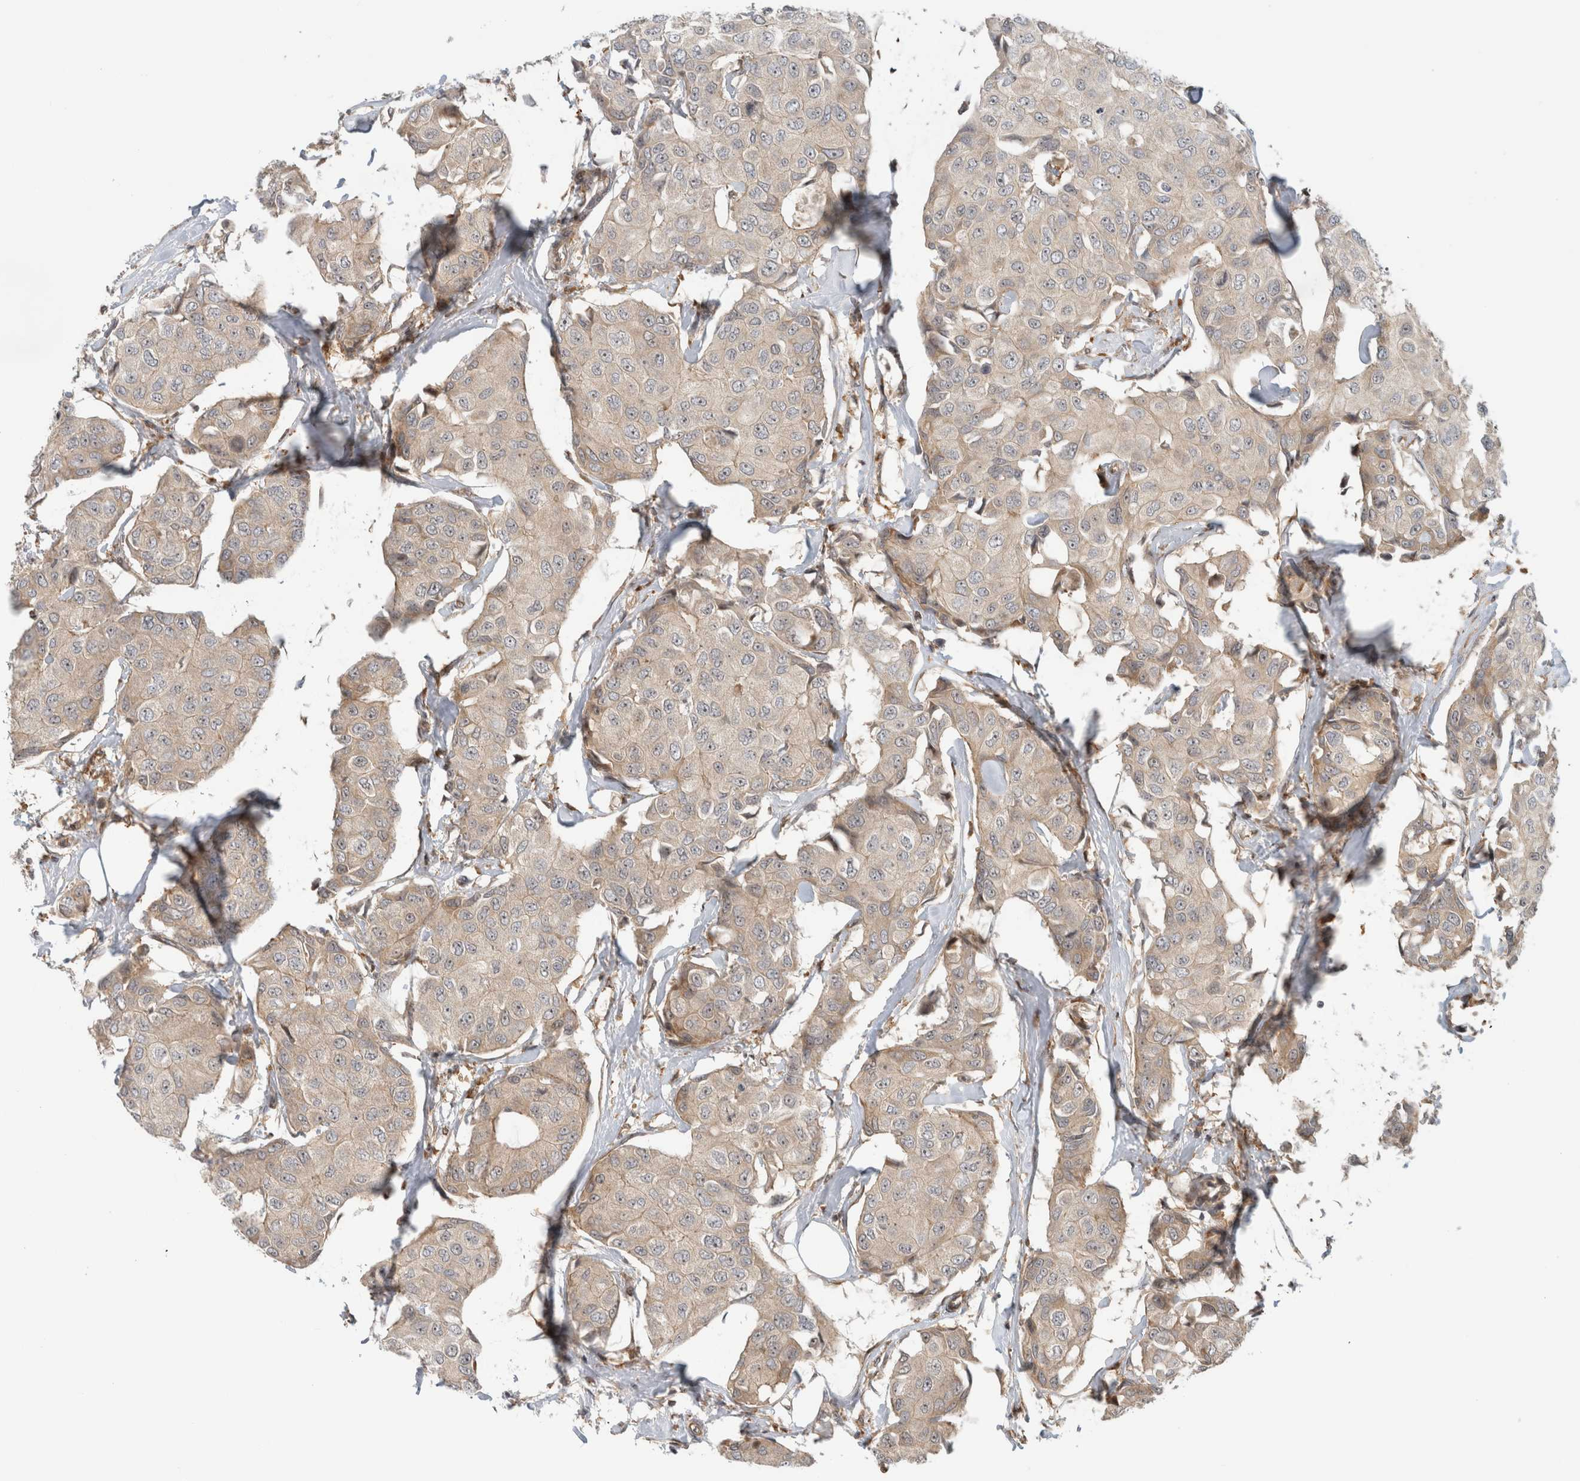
{"staining": {"intensity": "weak", "quantity": ">75%", "location": "cytoplasmic/membranous"}, "tissue": "breast cancer", "cell_type": "Tumor cells", "image_type": "cancer", "snomed": [{"axis": "morphology", "description": "Duct carcinoma"}, {"axis": "topography", "description": "Breast"}], "caption": "Brown immunohistochemical staining in human breast cancer reveals weak cytoplasmic/membranous positivity in approximately >75% of tumor cells. The staining was performed using DAB (3,3'-diaminobenzidine), with brown indicating positive protein expression. Nuclei are stained blue with hematoxylin.", "gene": "WASF2", "patient": {"sex": "female", "age": 80}}